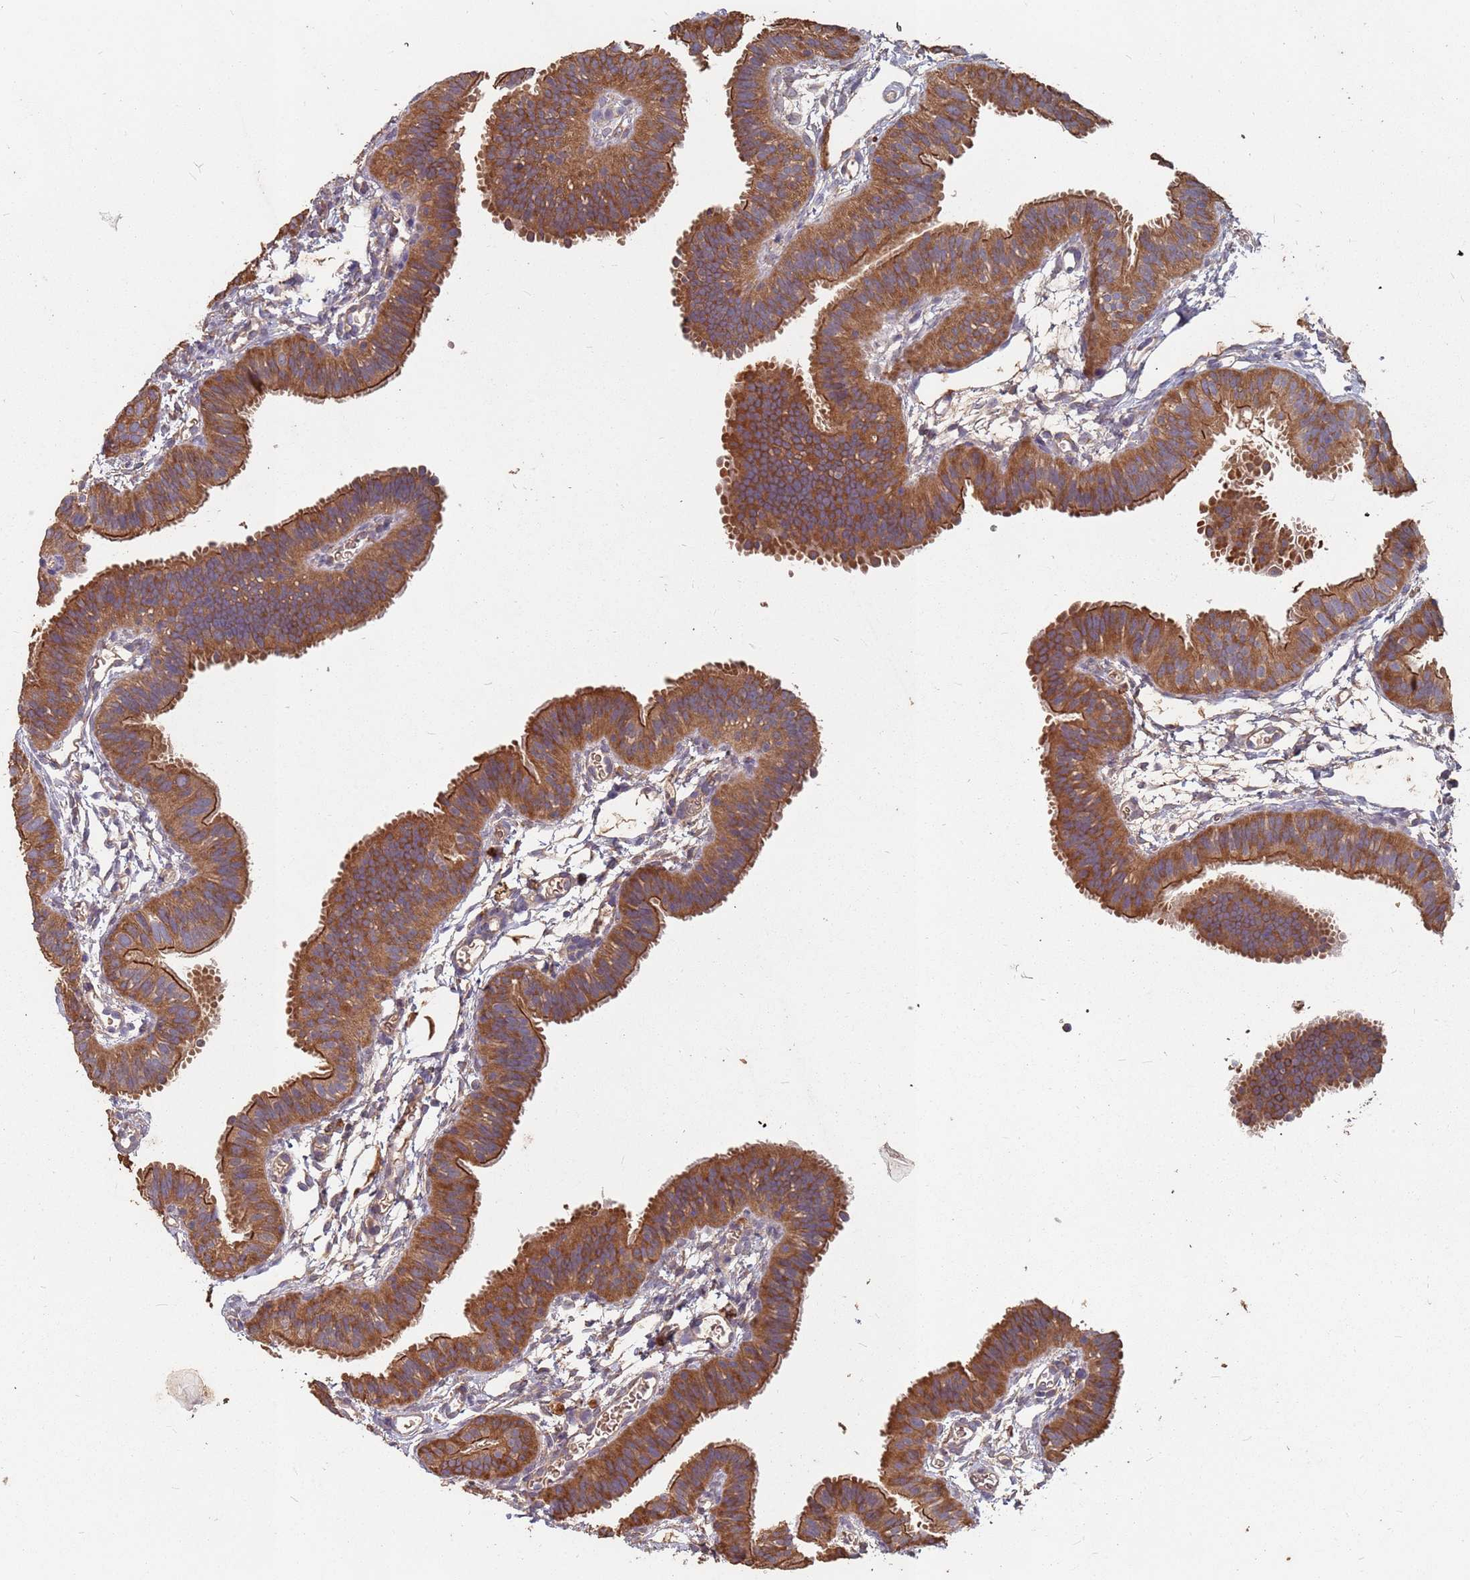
{"staining": {"intensity": "strong", "quantity": ">75%", "location": "cytoplasmic/membranous"}, "tissue": "fallopian tube", "cell_type": "Glandular cells", "image_type": "normal", "snomed": [{"axis": "morphology", "description": "Normal tissue, NOS"}, {"axis": "topography", "description": "Fallopian tube"}], "caption": "Strong cytoplasmic/membranous staining for a protein is seen in approximately >75% of glandular cells of benign fallopian tube using immunohistochemistry.", "gene": "ATG5", "patient": {"sex": "female", "age": 35}}